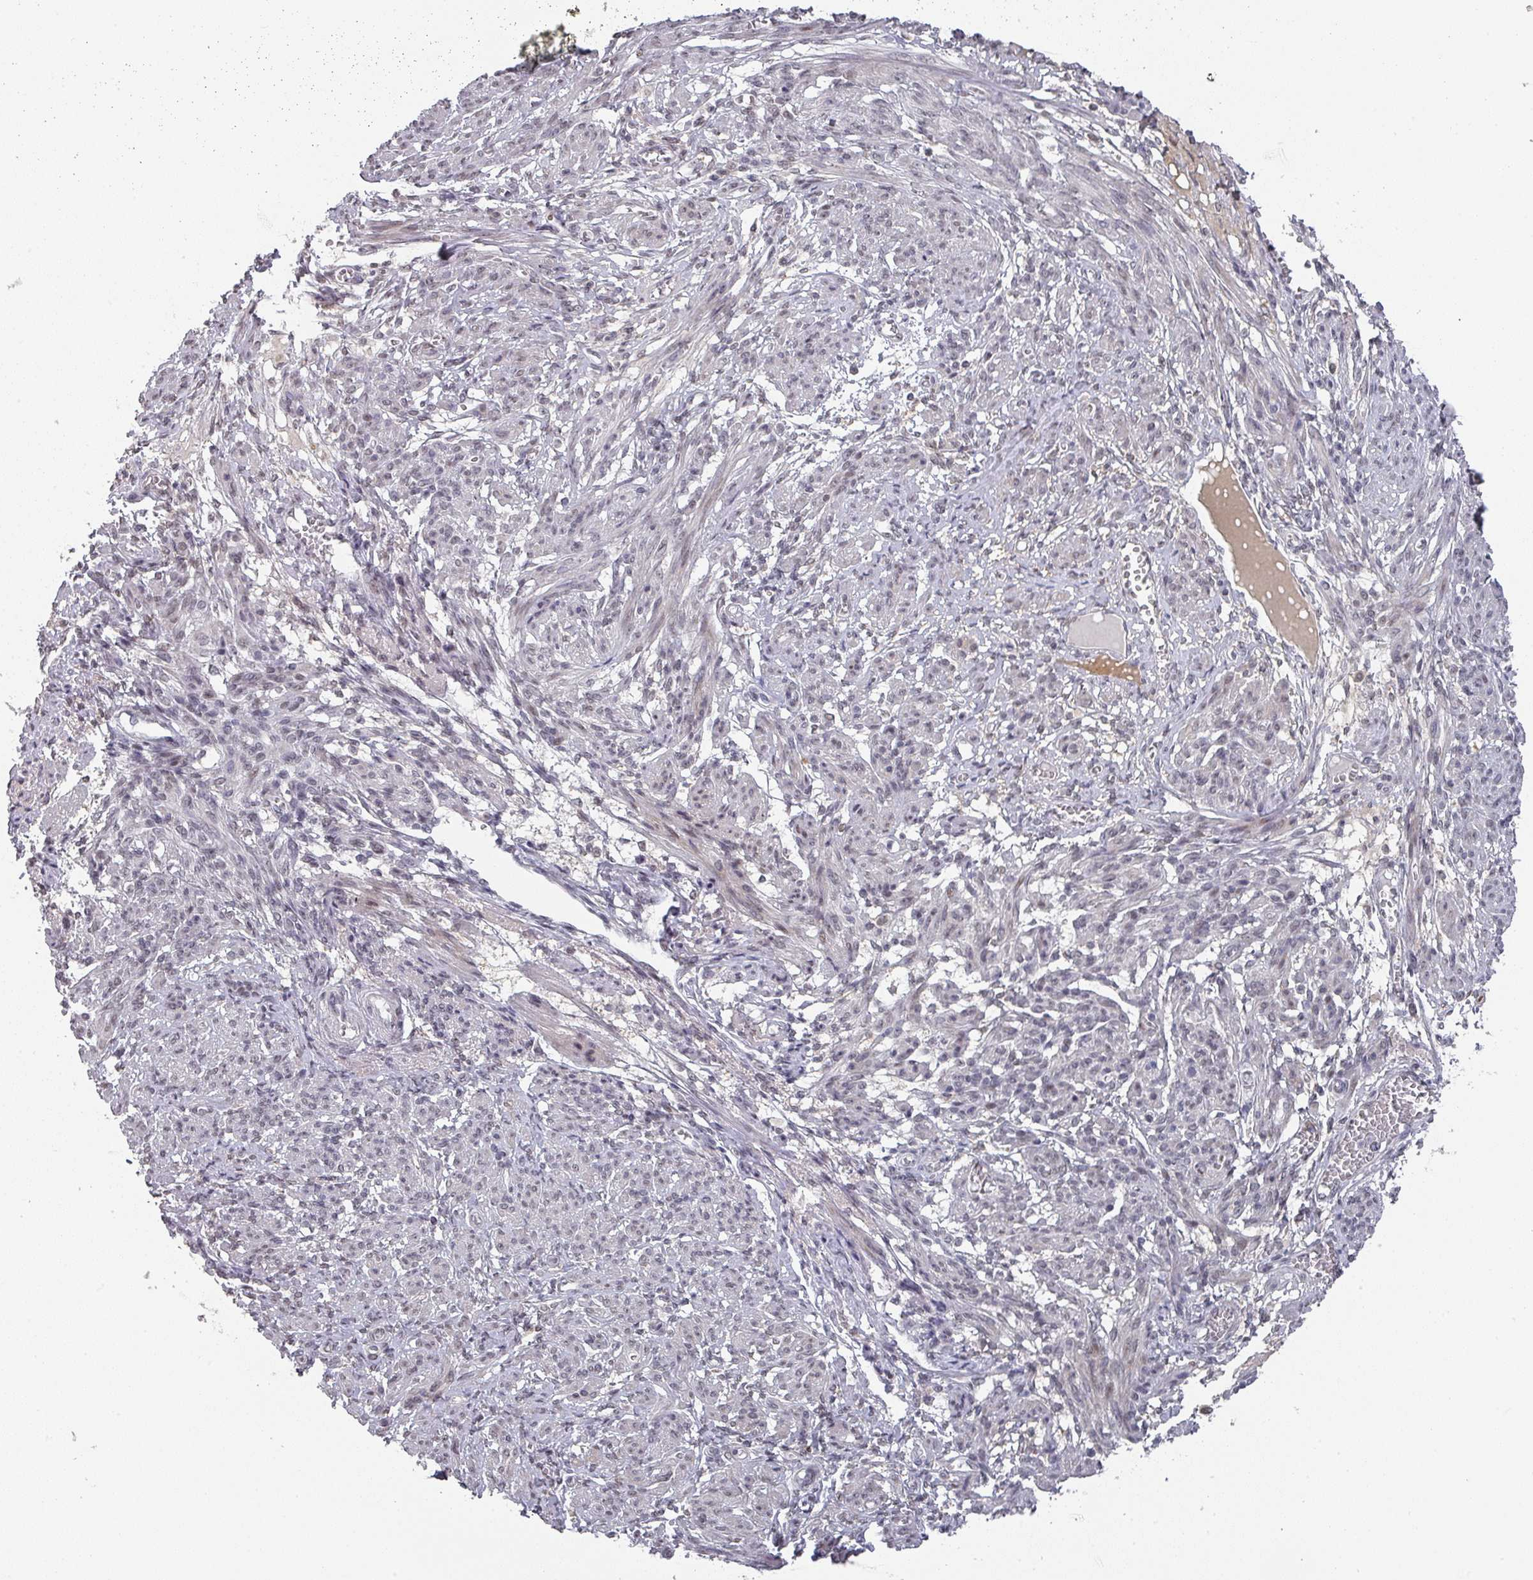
{"staining": {"intensity": "weak", "quantity": "<25%", "location": "nuclear"}, "tissue": "smooth muscle", "cell_type": "Smooth muscle cells", "image_type": "normal", "snomed": [{"axis": "morphology", "description": "Normal tissue, NOS"}, {"axis": "topography", "description": "Smooth muscle"}], "caption": "Immunohistochemistry photomicrograph of benign smooth muscle stained for a protein (brown), which reveals no expression in smooth muscle cells.", "gene": "ZNF654", "patient": {"sex": "female", "age": 39}}